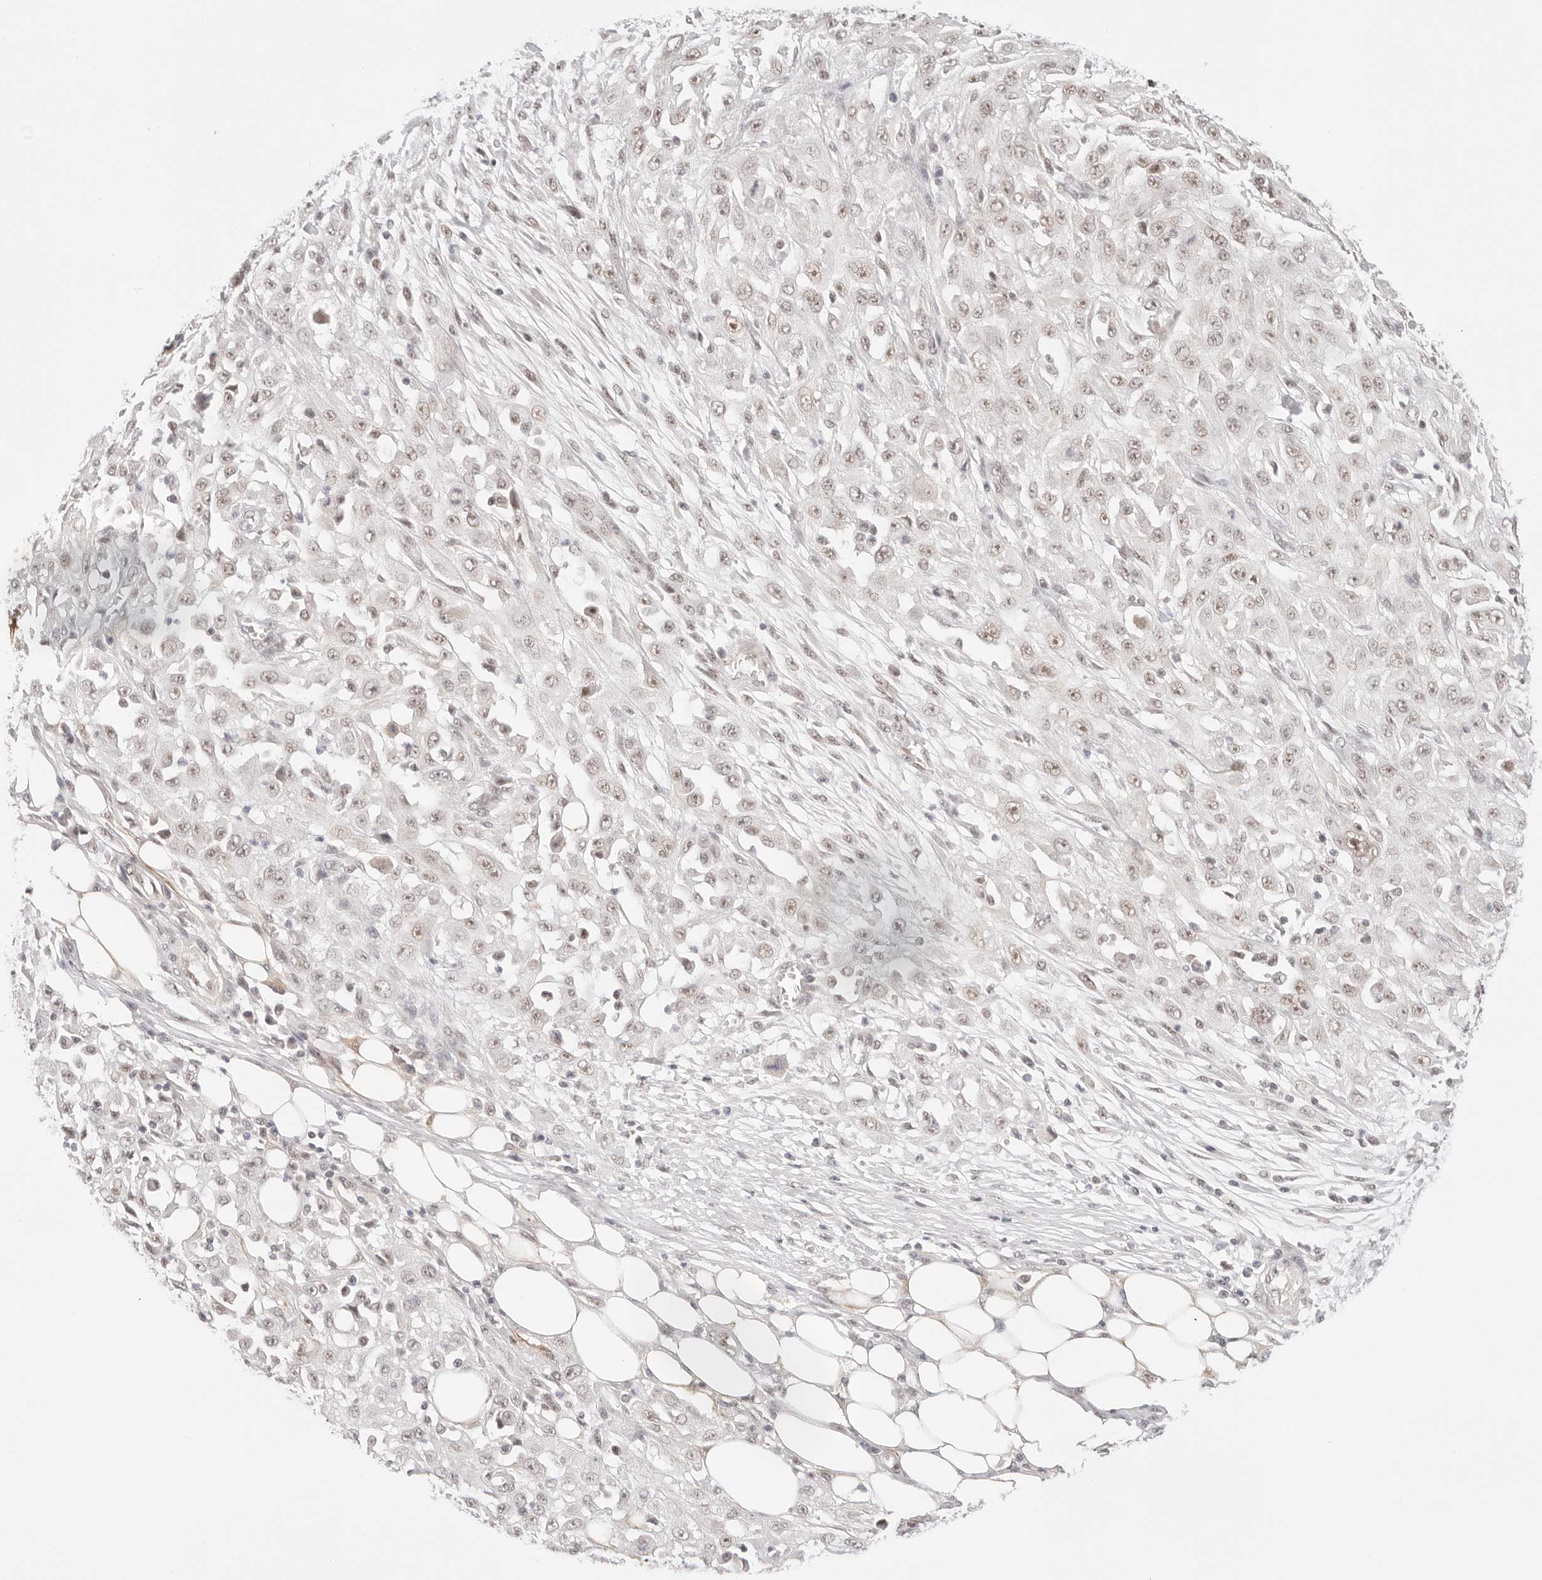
{"staining": {"intensity": "weak", "quantity": "25%-75%", "location": "nuclear"}, "tissue": "skin cancer", "cell_type": "Tumor cells", "image_type": "cancer", "snomed": [{"axis": "morphology", "description": "Squamous cell carcinoma, NOS"}, {"axis": "morphology", "description": "Squamous cell carcinoma, metastatic, NOS"}, {"axis": "topography", "description": "Skin"}, {"axis": "topography", "description": "Lymph node"}], "caption": "Immunohistochemical staining of human skin cancer (metastatic squamous cell carcinoma) displays low levels of weak nuclear protein staining in approximately 25%-75% of tumor cells.", "gene": "GTF2E2", "patient": {"sex": "male", "age": 75}}